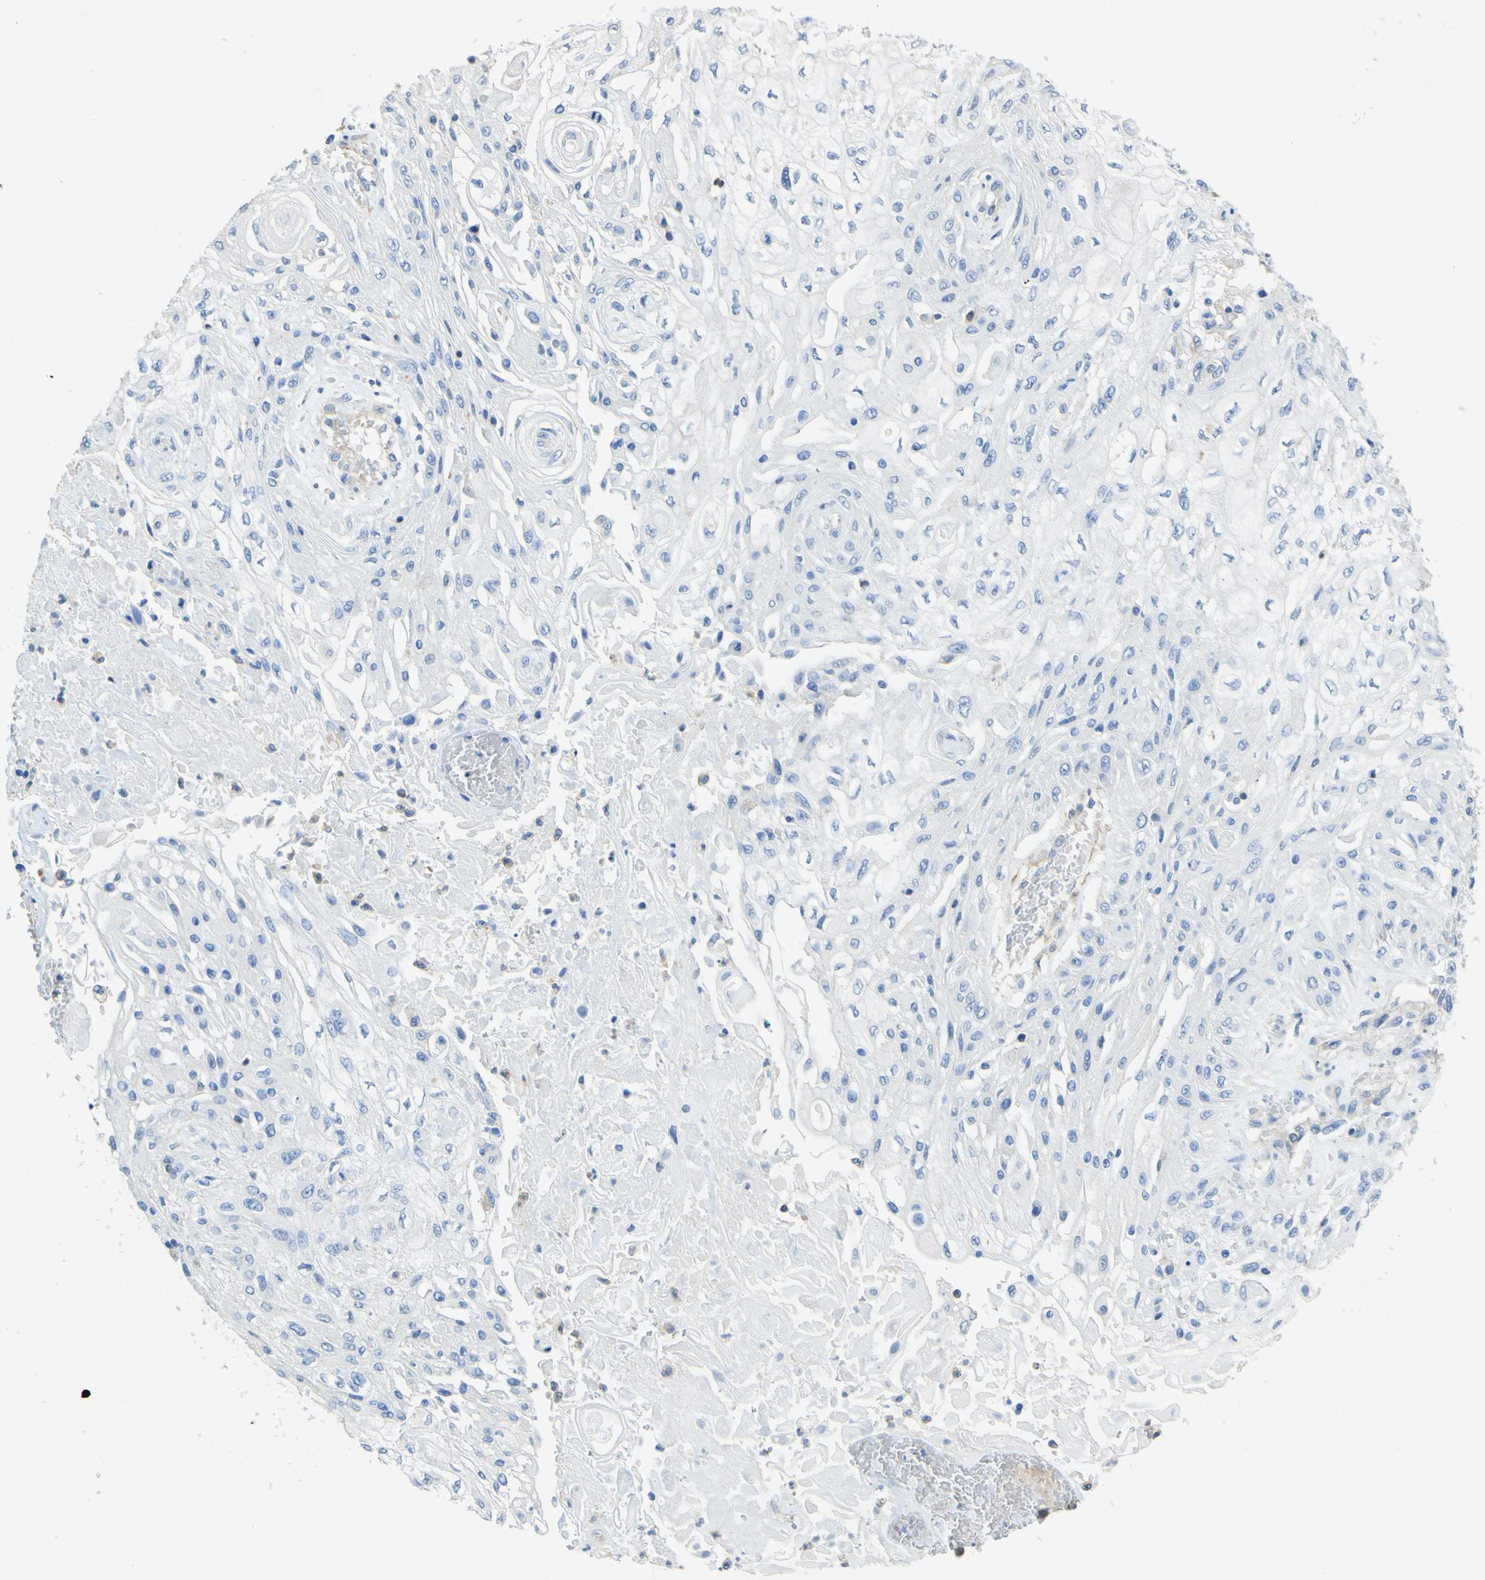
{"staining": {"intensity": "negative", "quantity": "none", "location": "none"}, "tissue": "skin cancer", "cell_type": "Tumor cells", "image_type": "cancer", "snomed": [{"axis": "morphology", "description": "Squamous cell carcinoma, NOS"}, {"axis": "topography", "description": "Skin"}], "caption": "Tumor cells are negative for brown protein staining in skin cancer (squamous cell carcinoma). The staining is performed using DAB brown chromogen with nuclei counter-stained in using hematoxylin.", "gene": "OGN", "patient": {"sex": "male", "age": 75}}